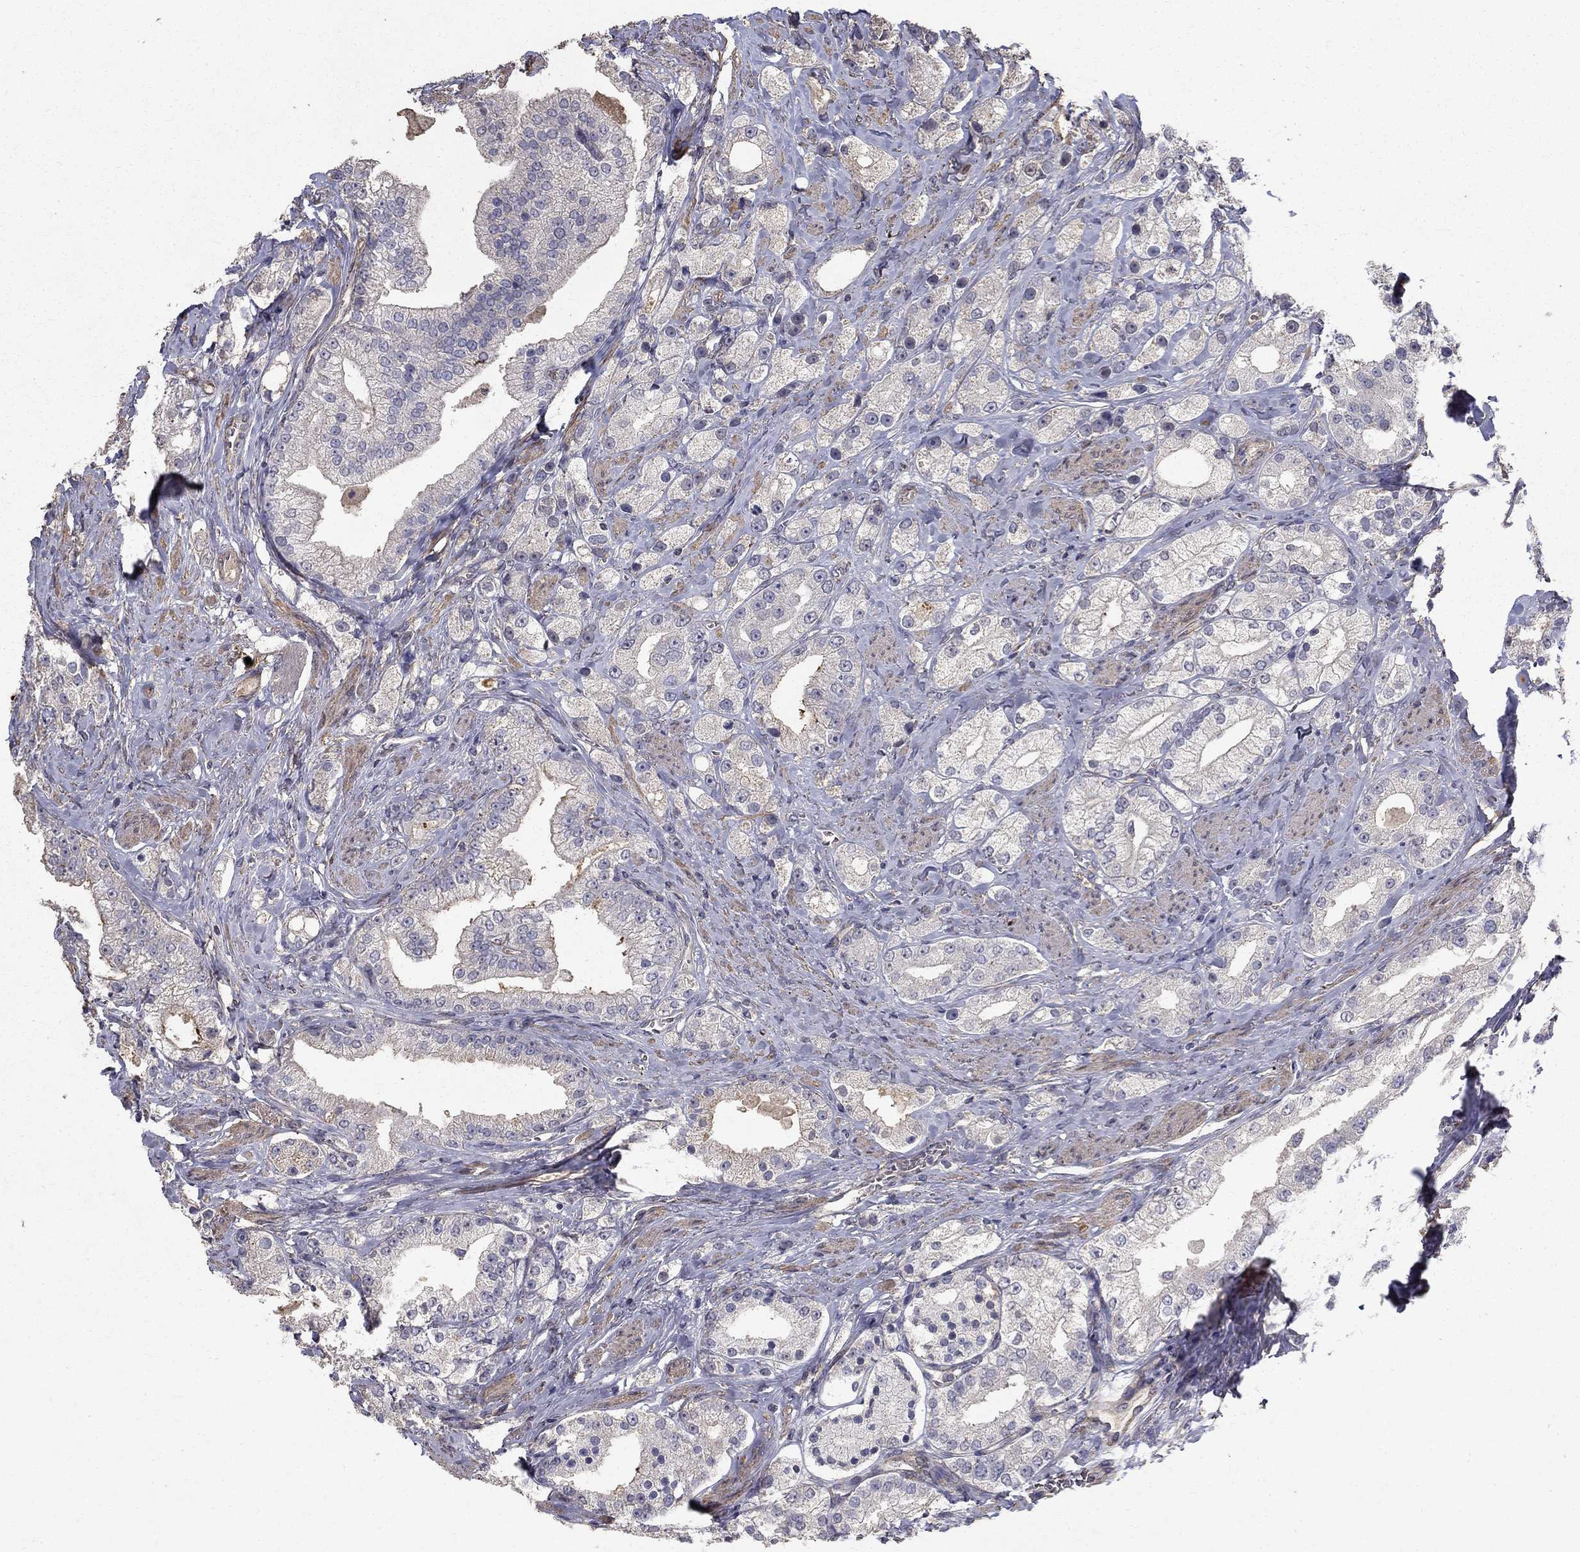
{"staining": {"intensity": "negative", "quantity": "none", "location": "none"}, "tissue": "prostate cancer", "cell_type": "Tumor cells", "image_type": "cancer", "snomed": [{"axis": "morphology", "description": "Adenocarcinoma, NOS"}, {"axis": "topography", "description": "Prostate and seminal vesicle, NOS"}, {"axis": "topography", "description": "Prostate"}], "caption": "The photomicrograph exhibits no staining of tumor cells in prostate adenocarcinoma.", "gene": "MPP2", "patient": {"sex": "male", "age": 67}}